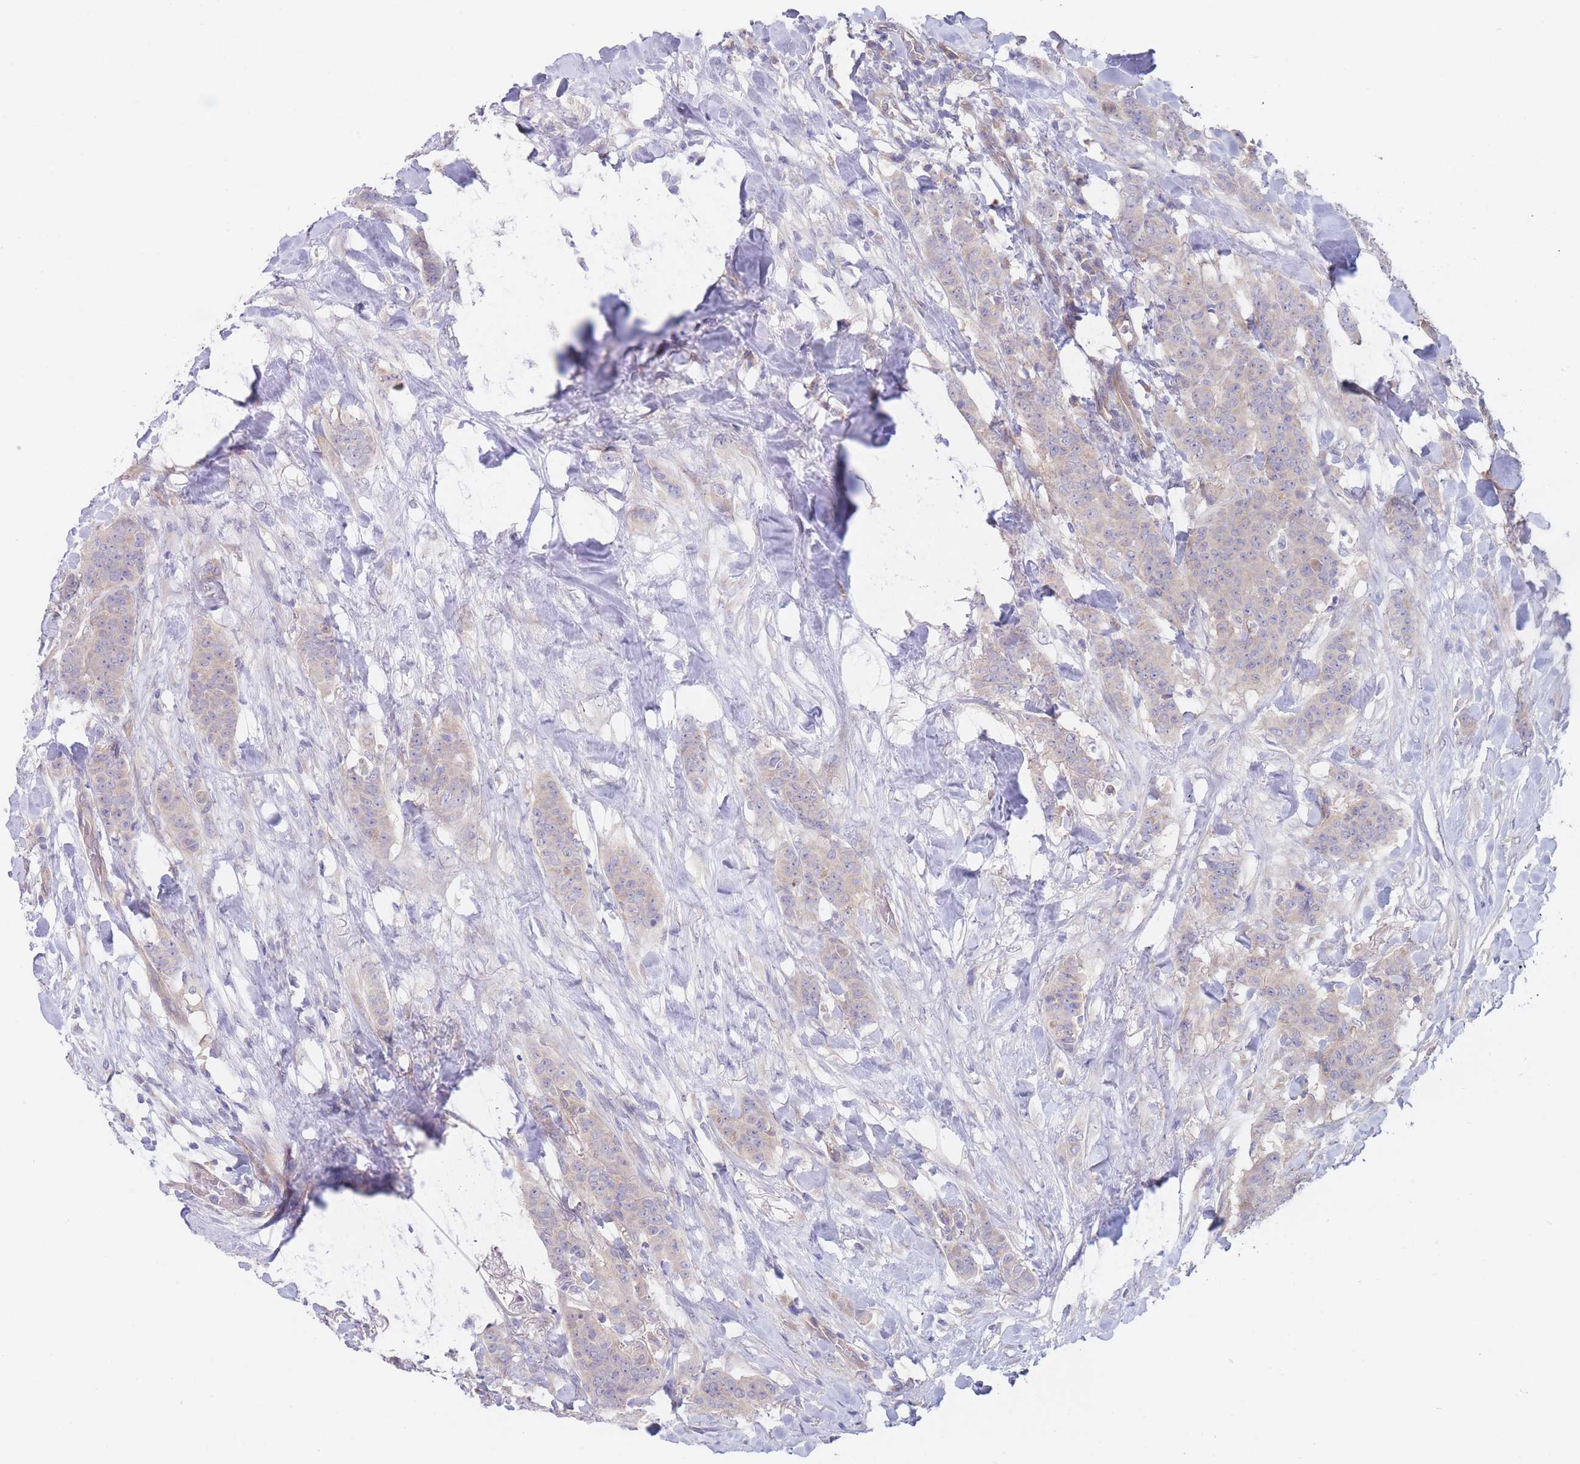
{"staining": {"intensity": "negative", "quantity": "none", "location": "none"}, "tissue": "breast cancer", "cell_type": "Tumor cells", "image_type": "cancer", "snomed": [{"axis": "morphology", "description": "Duct carcinoma"}, {"axis": "topography", "description": "Breast"}], "caption": "The histopathology image shows no staining of tumor cells in breast invasive ductal carcinoma.", "gene": "ZNF281", "patient": {"sex": "female", "age": 40}}